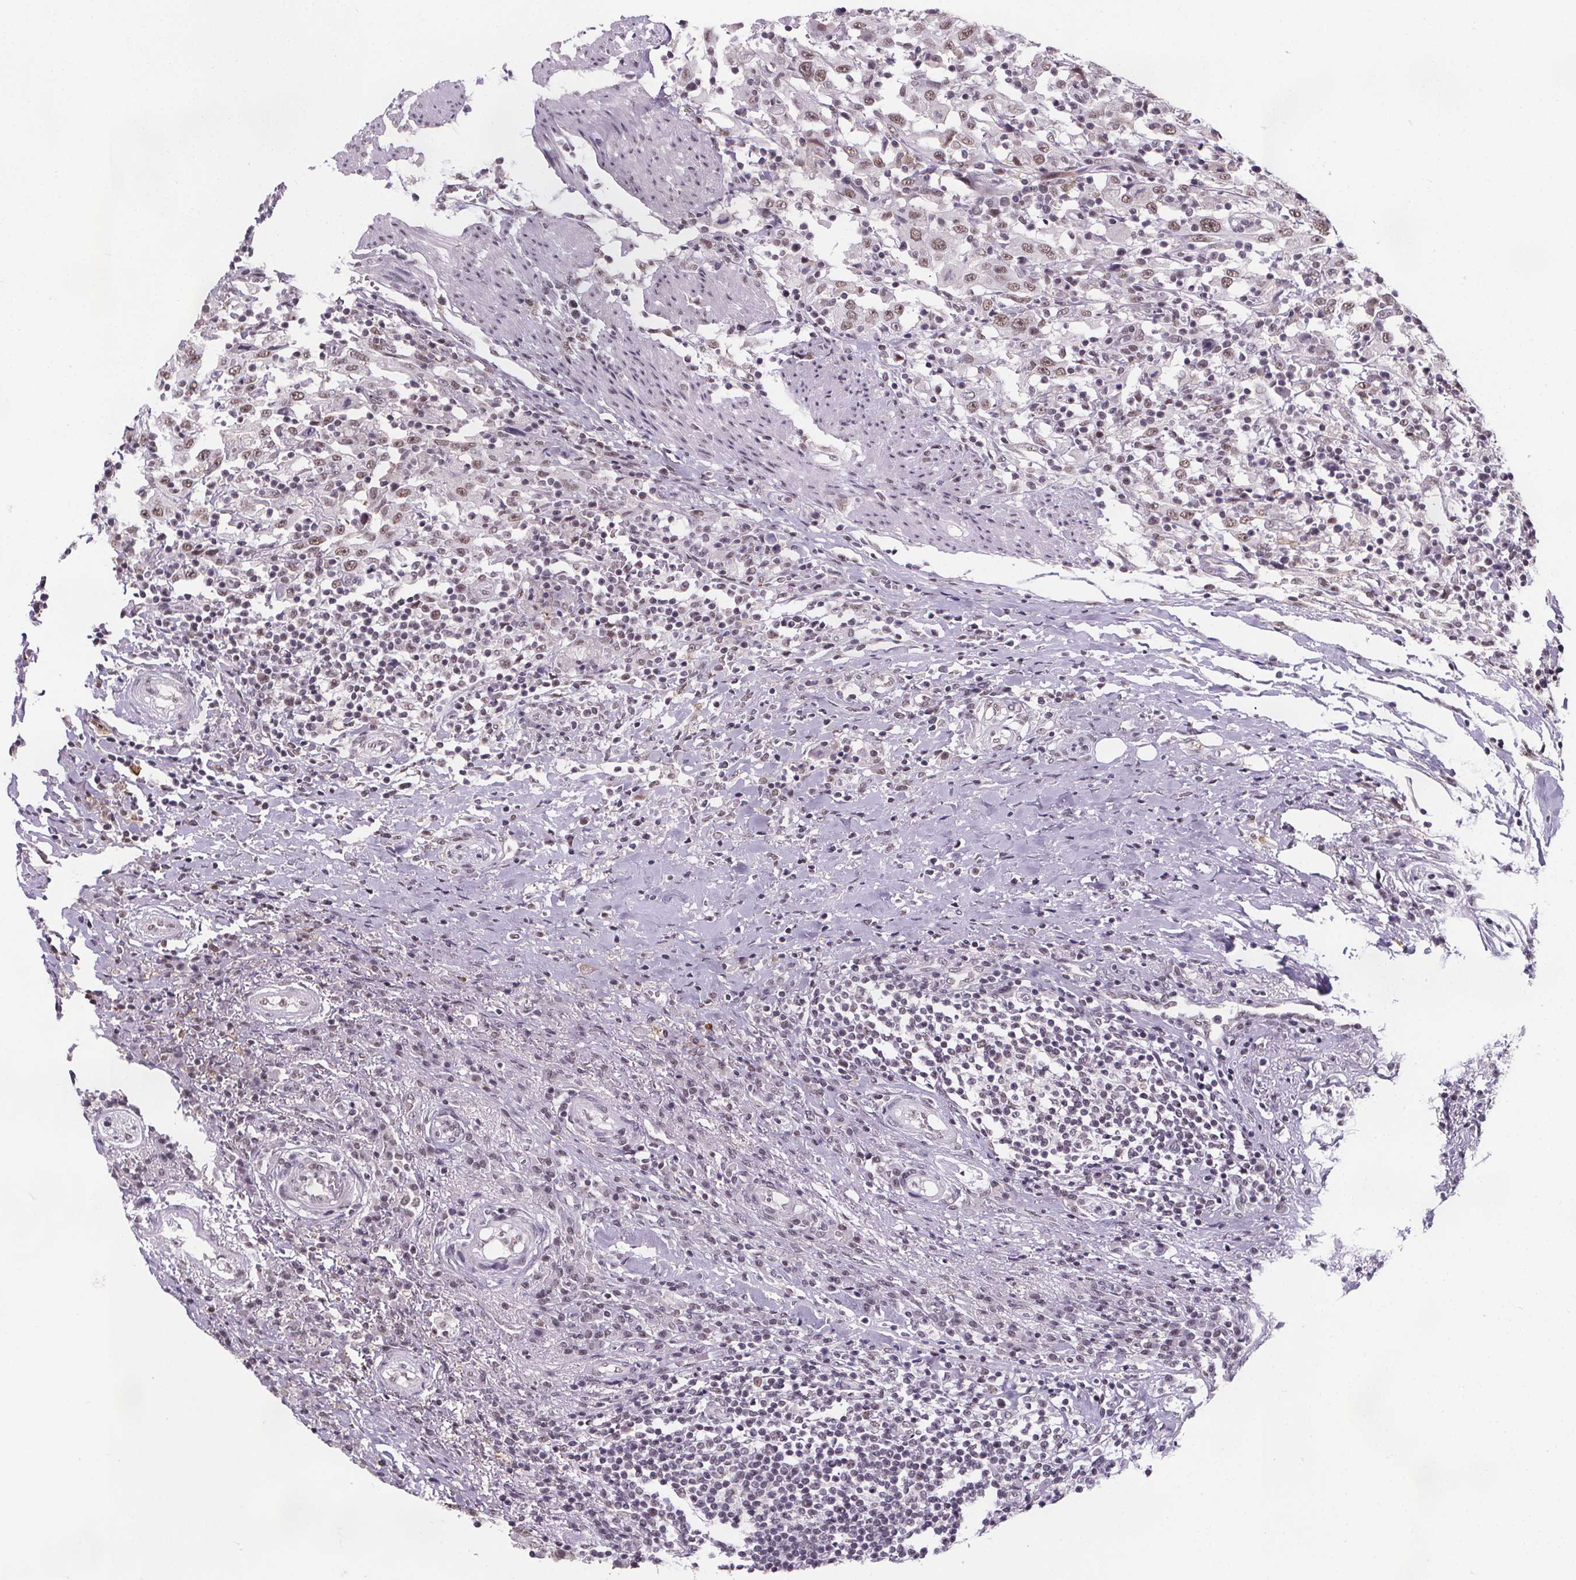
{"staining": {"intensity": "moderate", "quantity": ">75%", "location": "nuclear"}, "tissue": "urothelial cancer", "cell_type": "Tumor cells", "image_type": "cancer", "snomed": [{"axis": "morphology", "description": "Urothelial carcinoma, High grade"}, {"axis": "topography", "description": "Urinary bladder"}], "caption": "A medium amount of moderate nuclear staining is identified in approximately >75% of tumor cells in urothelial cancer tissue.", "gene": "ZNF572", "patient": {"sex": "male", "age": 61}}